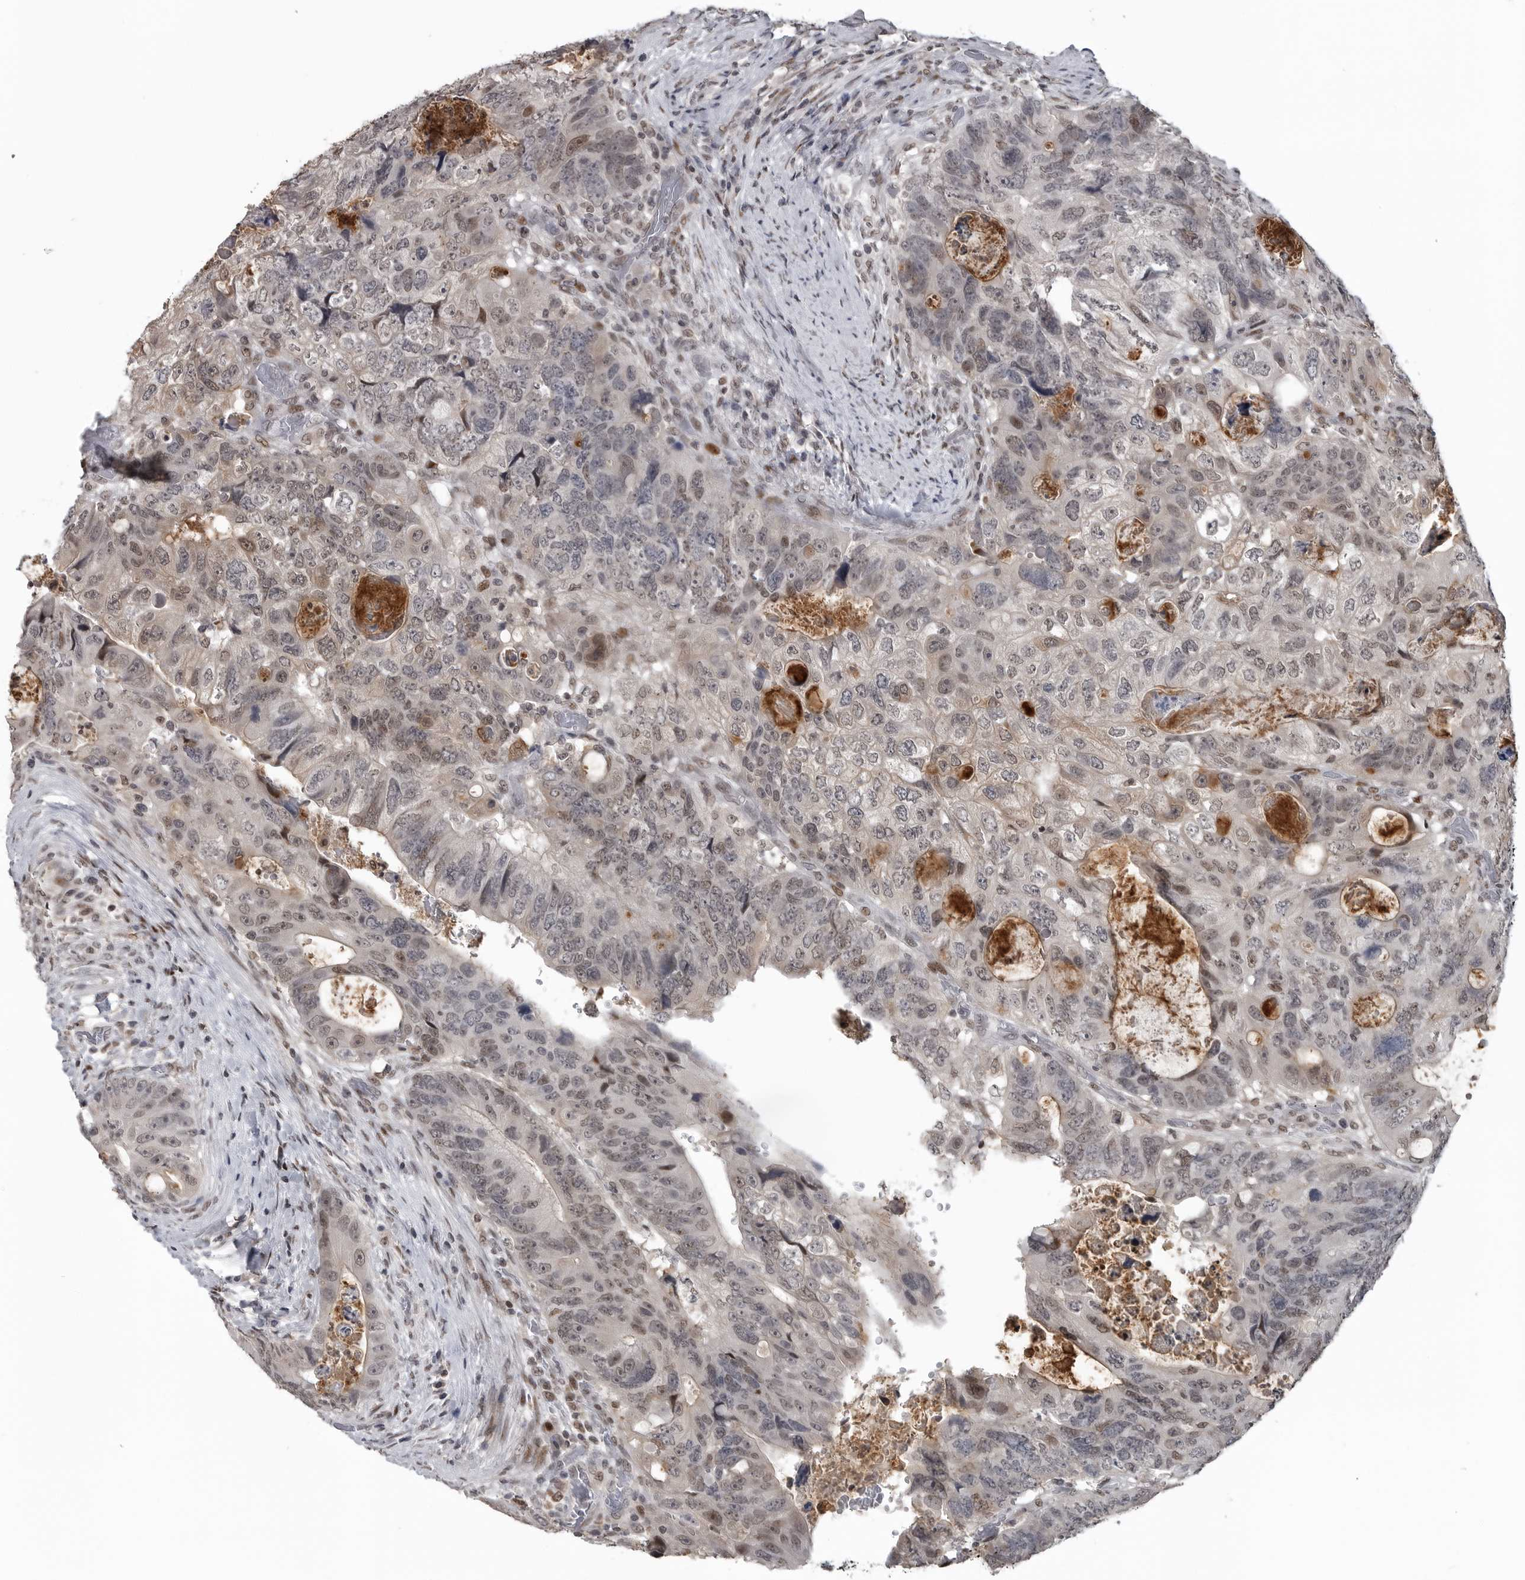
{"staining": {"intensity": "weak", "quantity": "<25%", "location": "nuclear"}, "tissue": "colorectal cancer", "cell_type": "Tumor cells", "image_type": "cancer", "snomed": [{"axis": "morphology", "description": "Adenocarcinoma, NOS"}, {"axis": "topography", "description": "Rectum"}], "caption": "High power microscopy micrograph of an IHC micrograph of colorectal adenocarcinoma, revealing no significant staining in tumor cells.", "gene": "C8orf58", "patient": {"sex": "male", "age": 59}}